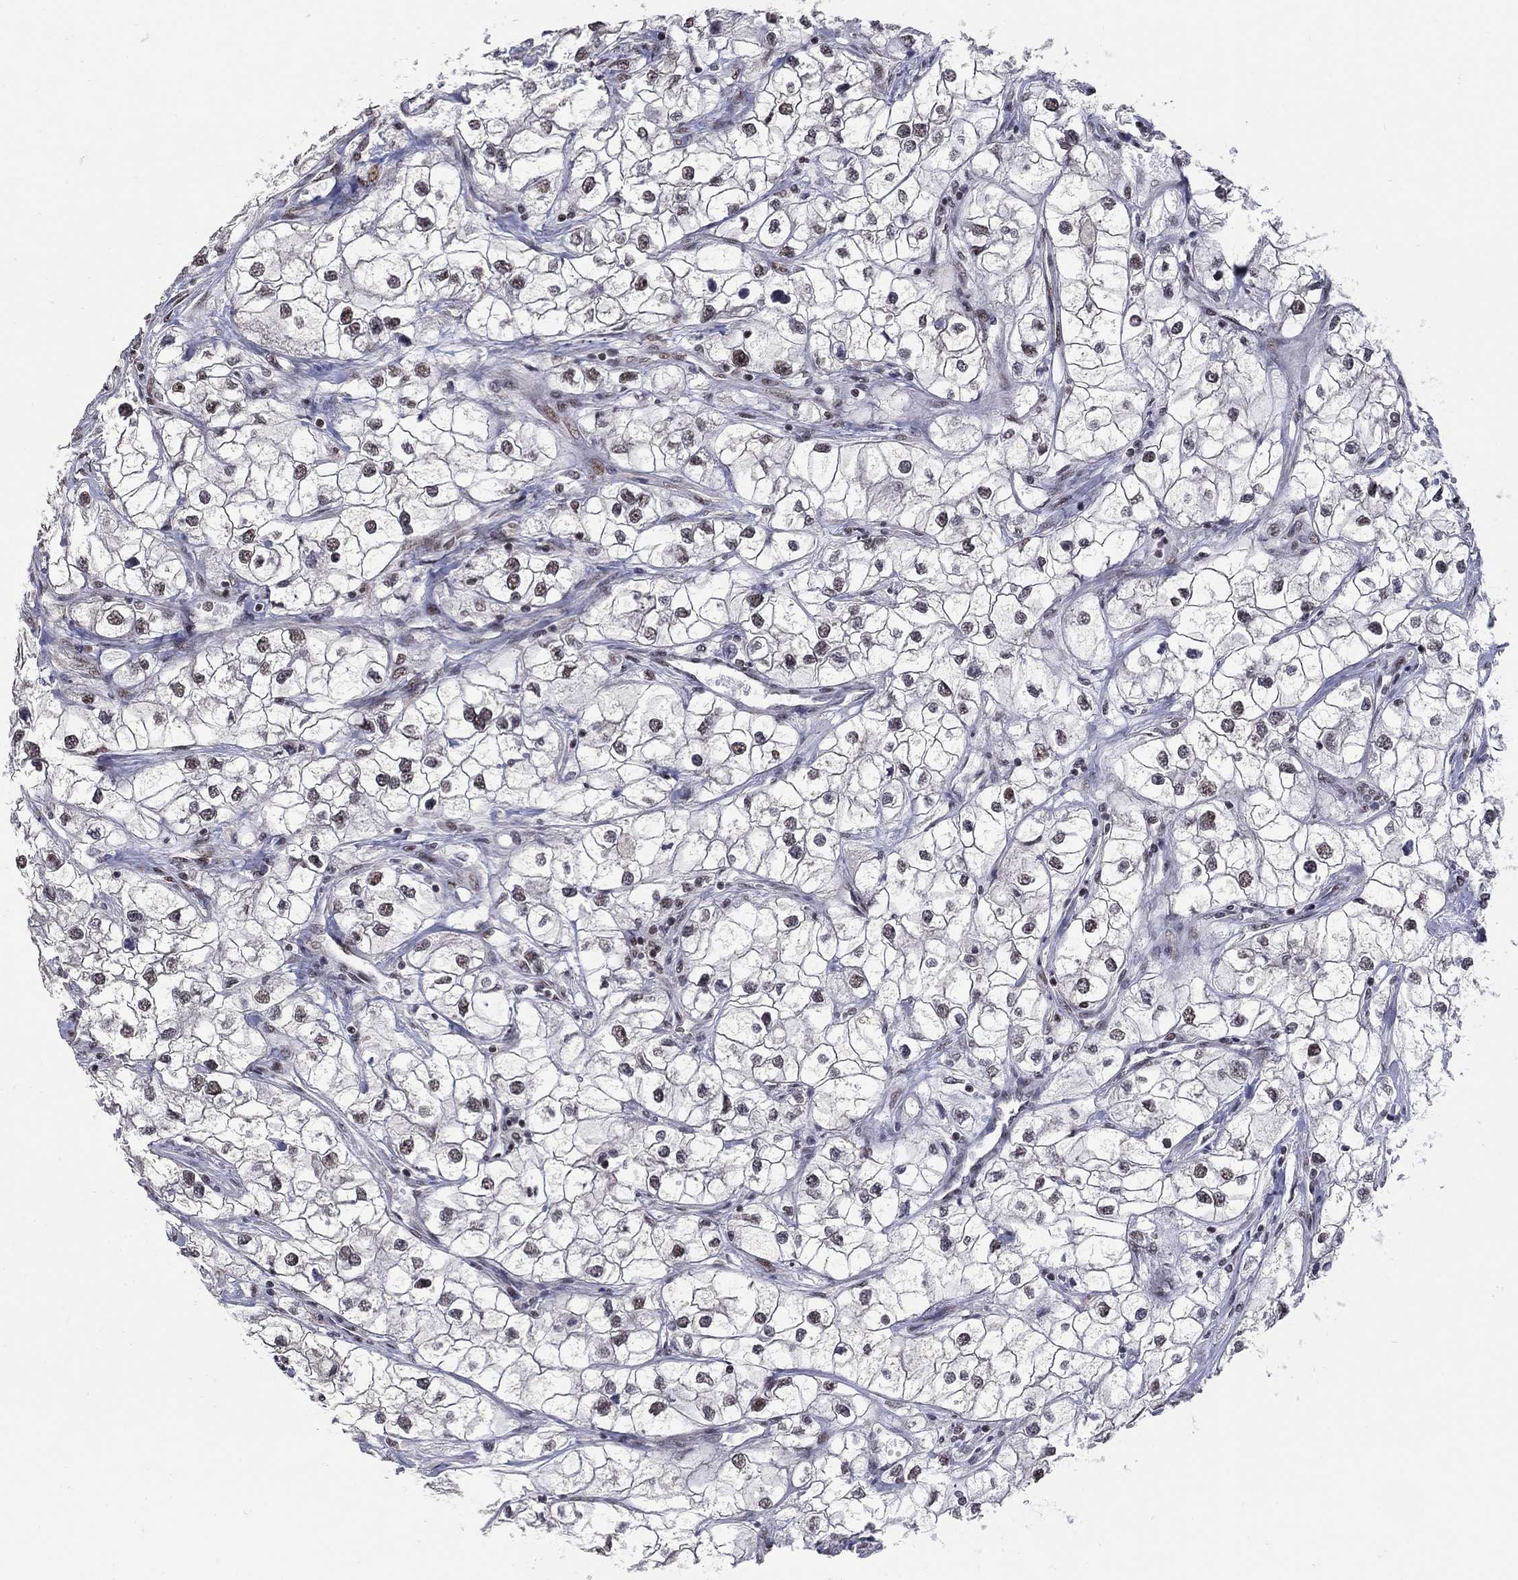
{"staining": {"intensity": "weak", "quantity": "<25%", "location": "nuclear"}, "tissue": "renal cancer", "cell_type": "Tumor cells", "image_type": "cancer", "snomed": [{"axis": "morphology", "description": "Adenocarcinoma, NOS"}, {"axis": "topography", "description": "Kidney"}], "caption": "Adenocarcinoma (renal) was stained to show a protein in brown. There is no significant expression in tumor cells. (DAB immunohistochemistry (IHC) visualized using brightfield microscopy, high magnification).", "gene": "PNISR", "patient": {"sex": "male", "age": 59}}